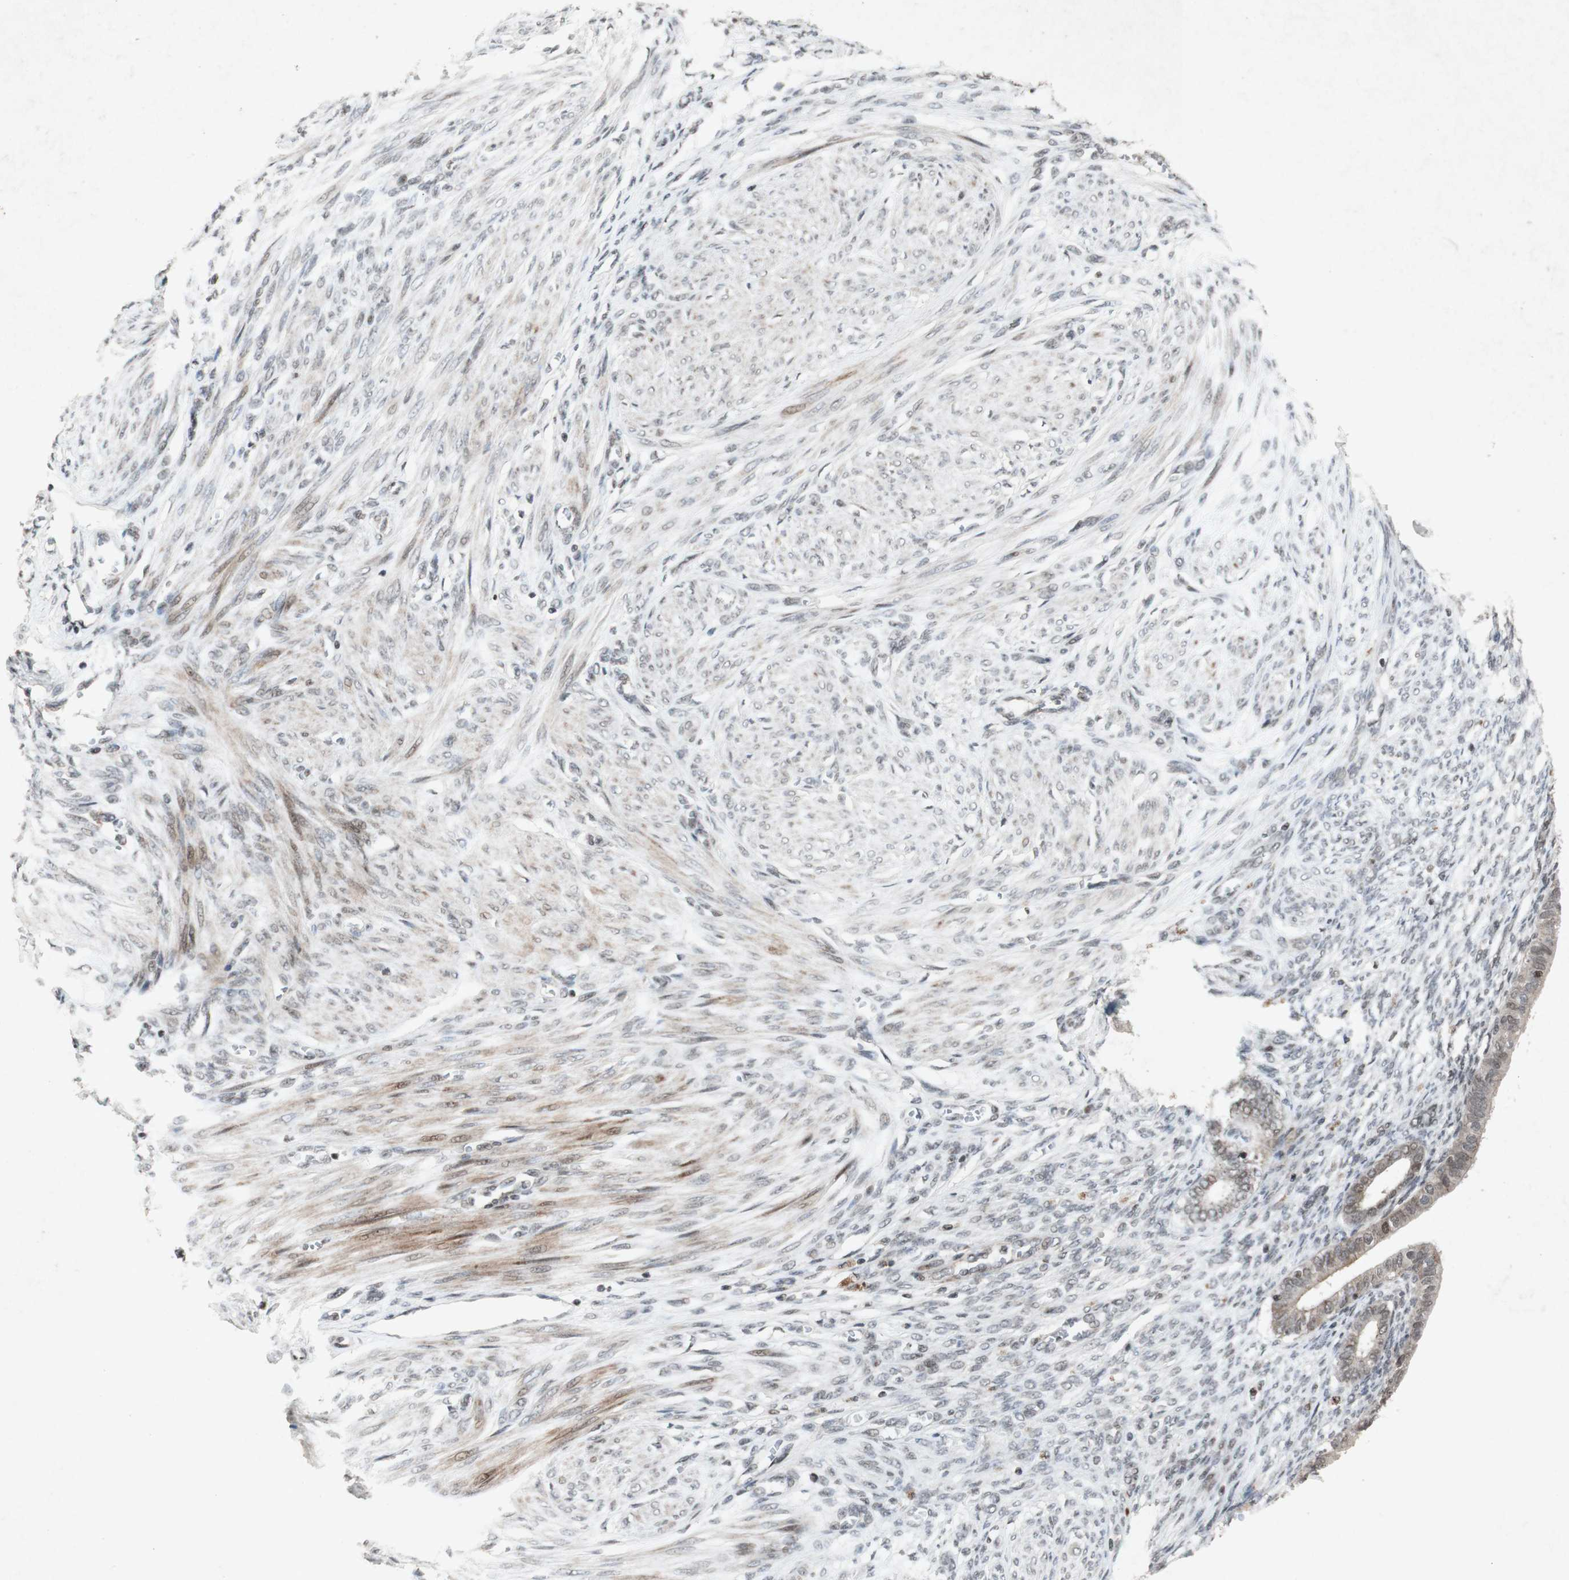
{"staining": {"intensity": "weak", "quantity": "25%-75%", "location": "cytoplasmic/membranous,nuclear"}, "tissue": "endometrium", "cell_type": "Cells in endometrial stroma", "image_type": "normal", "snomed": [{"axis": "morphology", "description": "Normal tissue, NOS"}, {"axis": "topography", "description": "Endometrium"}], "caption": "This is a photomicrograph of immunohistochemistry staining of unremarkable endometrium, which shows weak staining in the cytoplasmic/membranous,nuclear of cells in endometrial stroma.", "gene": "PLXNA1", "patient": {"sex": "female", "age": 72}}